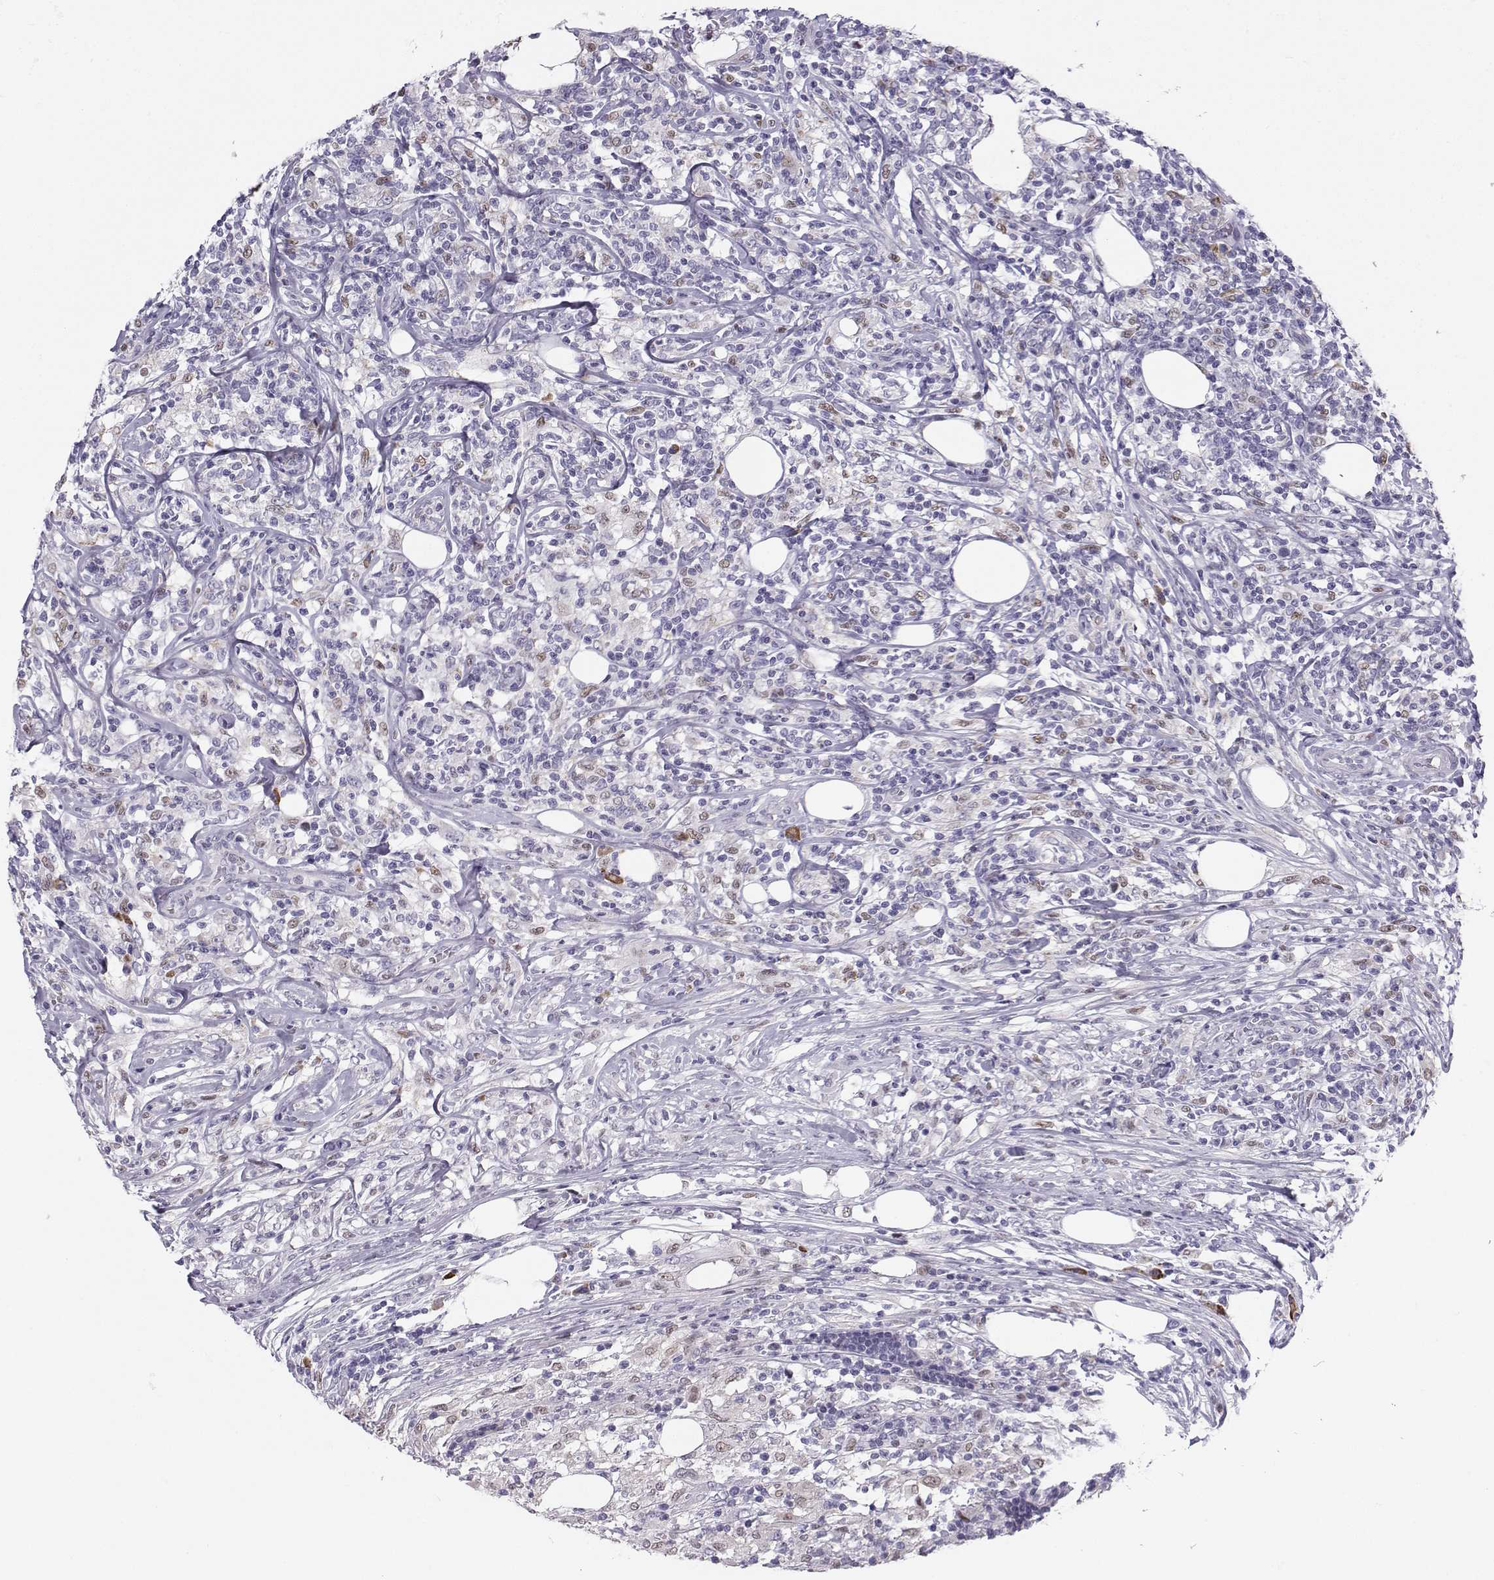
{"staining": {"intensity": "negative", "quantity": "none", "location": "none"}, "tissue": "lymphoma", "cell_type": "Tumor cells", "image_type": "cancer", "snomed": [{"axis": "morphology", "description": "Malignant lymphoma, non-Hodgkin's type, High grade"}, {"axis": "topography", "description": "Lymph node"}], "caption": "IHC histopathology image of neoplastic tissue: malignant lymphoma, non-Hodgkin's type (high-grade) stained with DAB (3,3'-diaminobenzidine) exhibits no significant protein expression in tumor cells.", "gene": "DCLK3", "patient": {"sex": "female", "age": 84}}